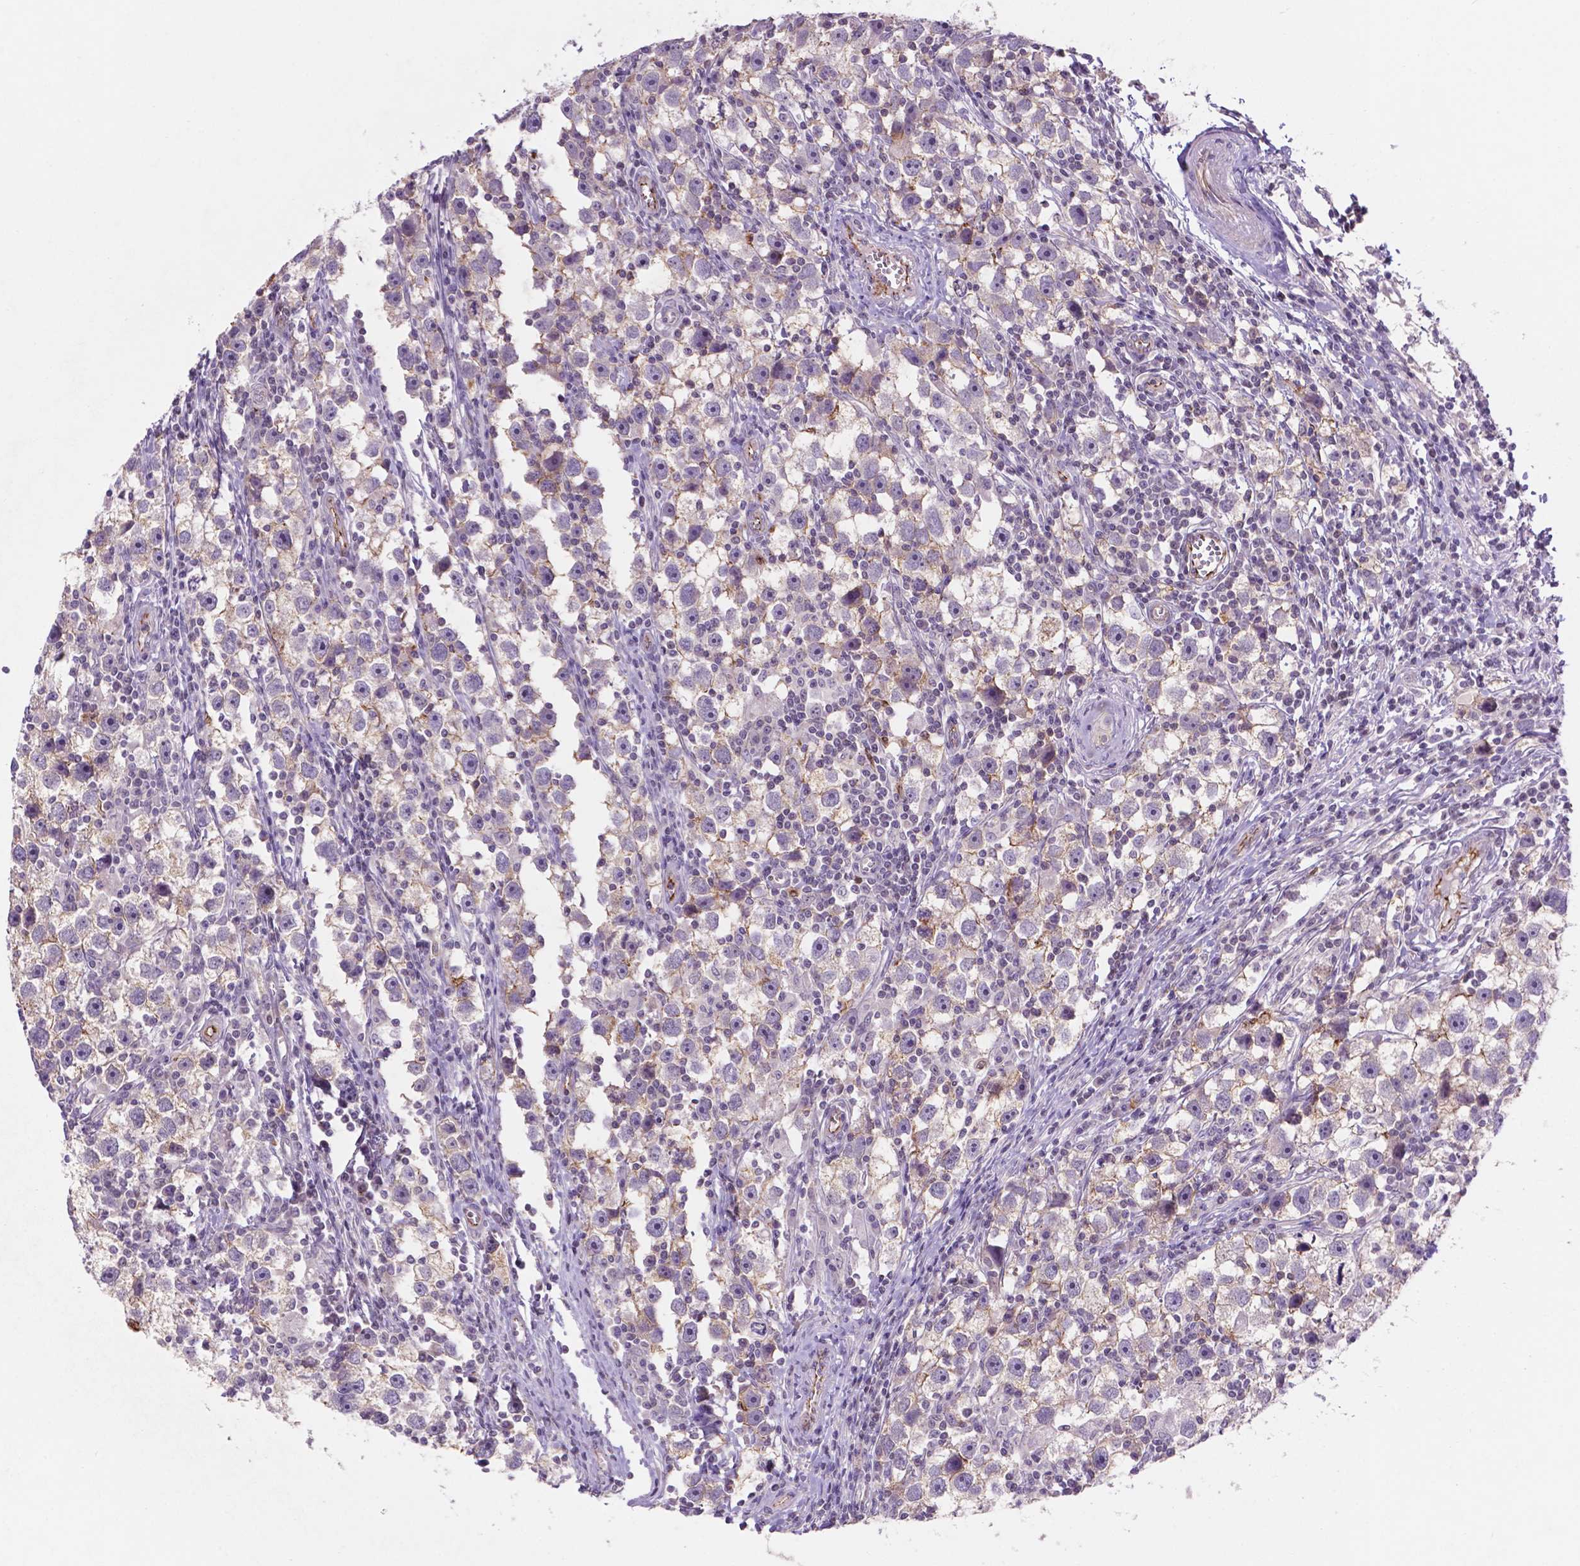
{"staining": {"intensity": "negative", "quantity": "none", "location": "none"}, "tissue": "testis cancer", "cell_type": "Tumor cells", "image_type": "cancer", "snomed": [{"axis": "morphology", "description": "Seminoma, NOS"}, {"axis": "topography", "description": "Testis"}], "caption": "An IHC photomicrograph of seminoma (testis) is shown. There is no staining in tumor cells of seminoma (testis). The staining was performed using DAB to visualize the protein expression in brown, while the nuclei were stained in blue with hematoxylin (Magnification: 20x).", "gene": "ARL5C", "patient": {"sex": "male", "age": 30}}